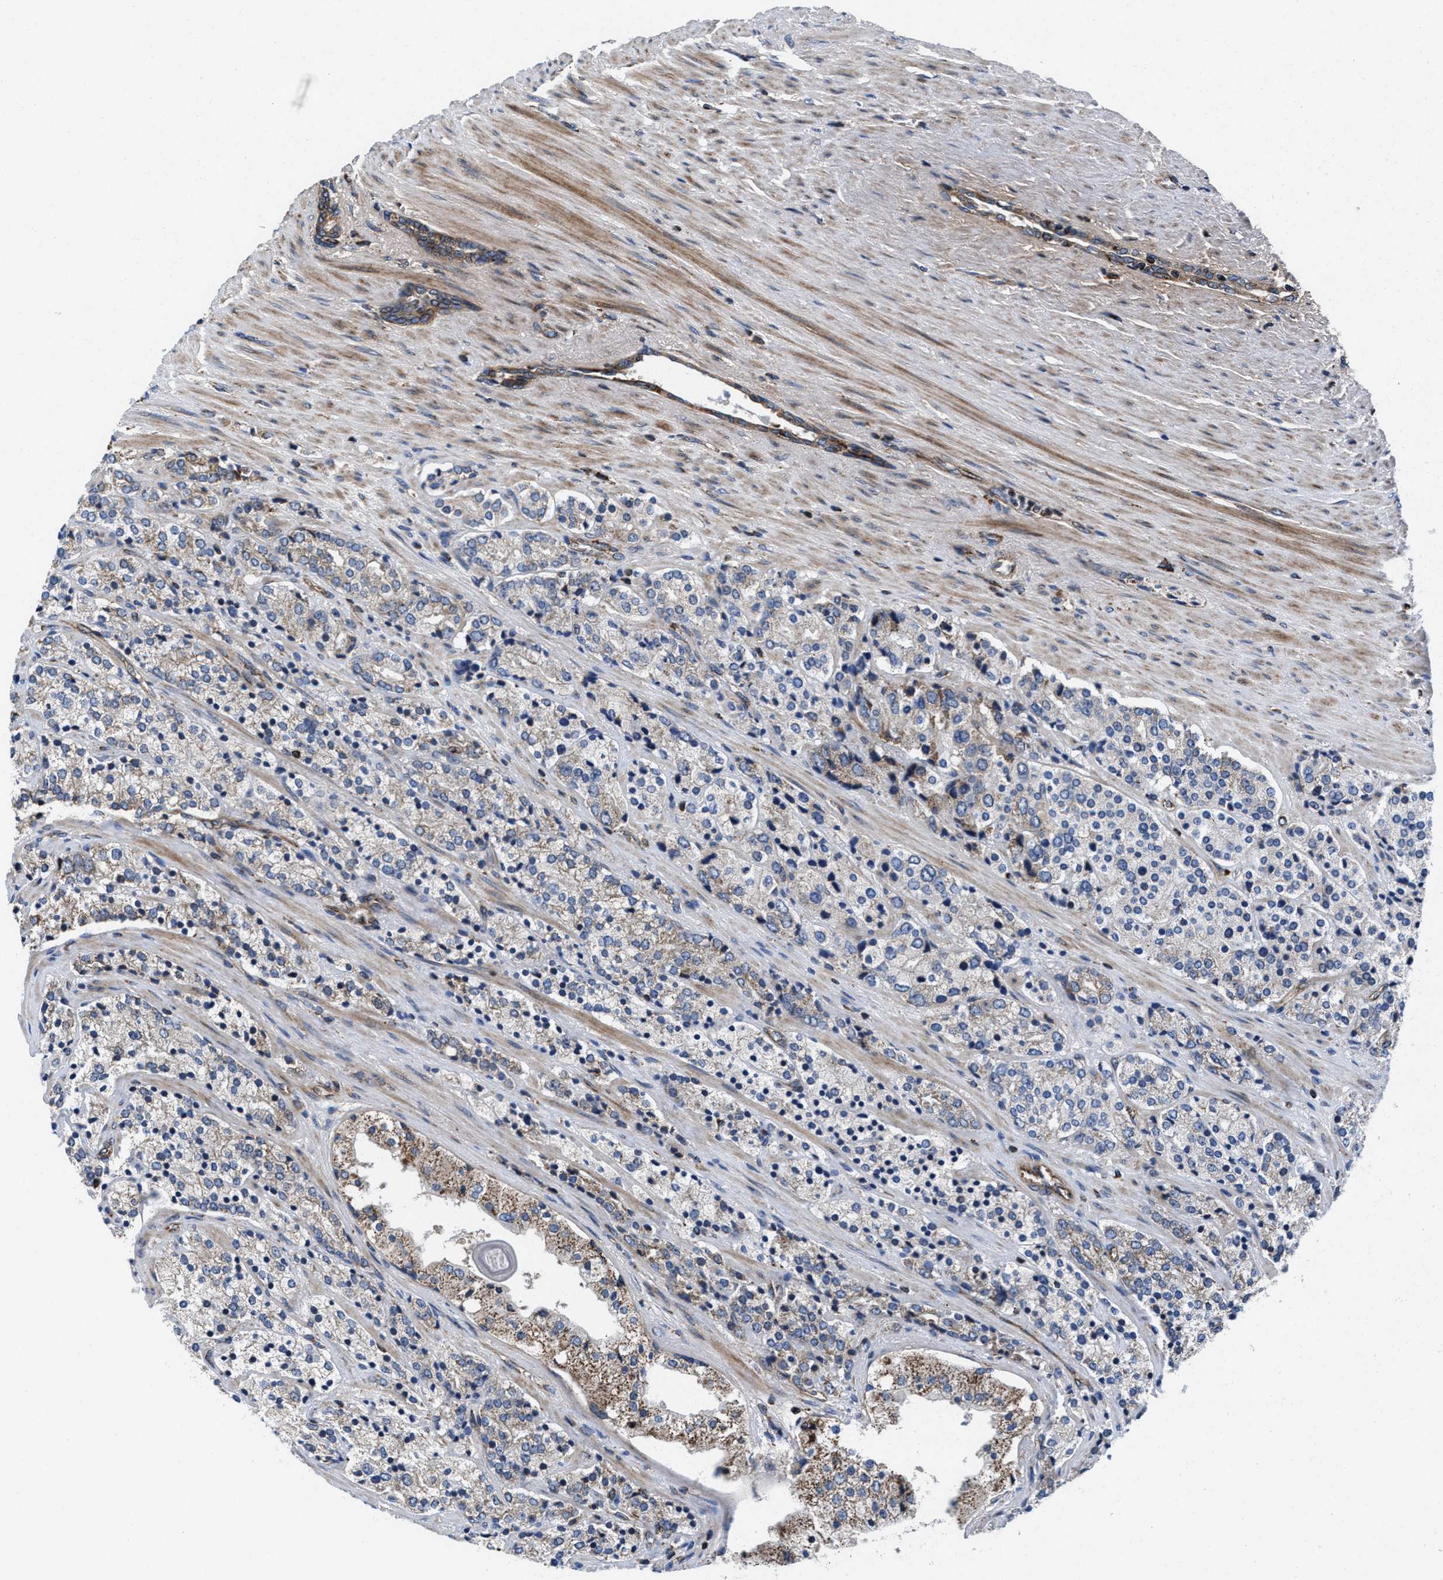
{"staining": {"intensity": "weak", "quantity": "25%-75%", "location": "cytoplasmic/membranous"}, "tissue": "prostate cancer", "cell_type": "Tumor cells", "image_type": "cancer", "snomed": [{"axis": "morphology", "description": "Adenocarcinoma, High grade"}, {"axis": "topography", "description": "Prostate"}], "caption": "Weak cytoplasmic/membranous protein staining is appreciated in about 25%-75% of tumor cells in prostate cancer.", "gene": "PRR15L", "patient": {"sex": "male", "age": 71}}